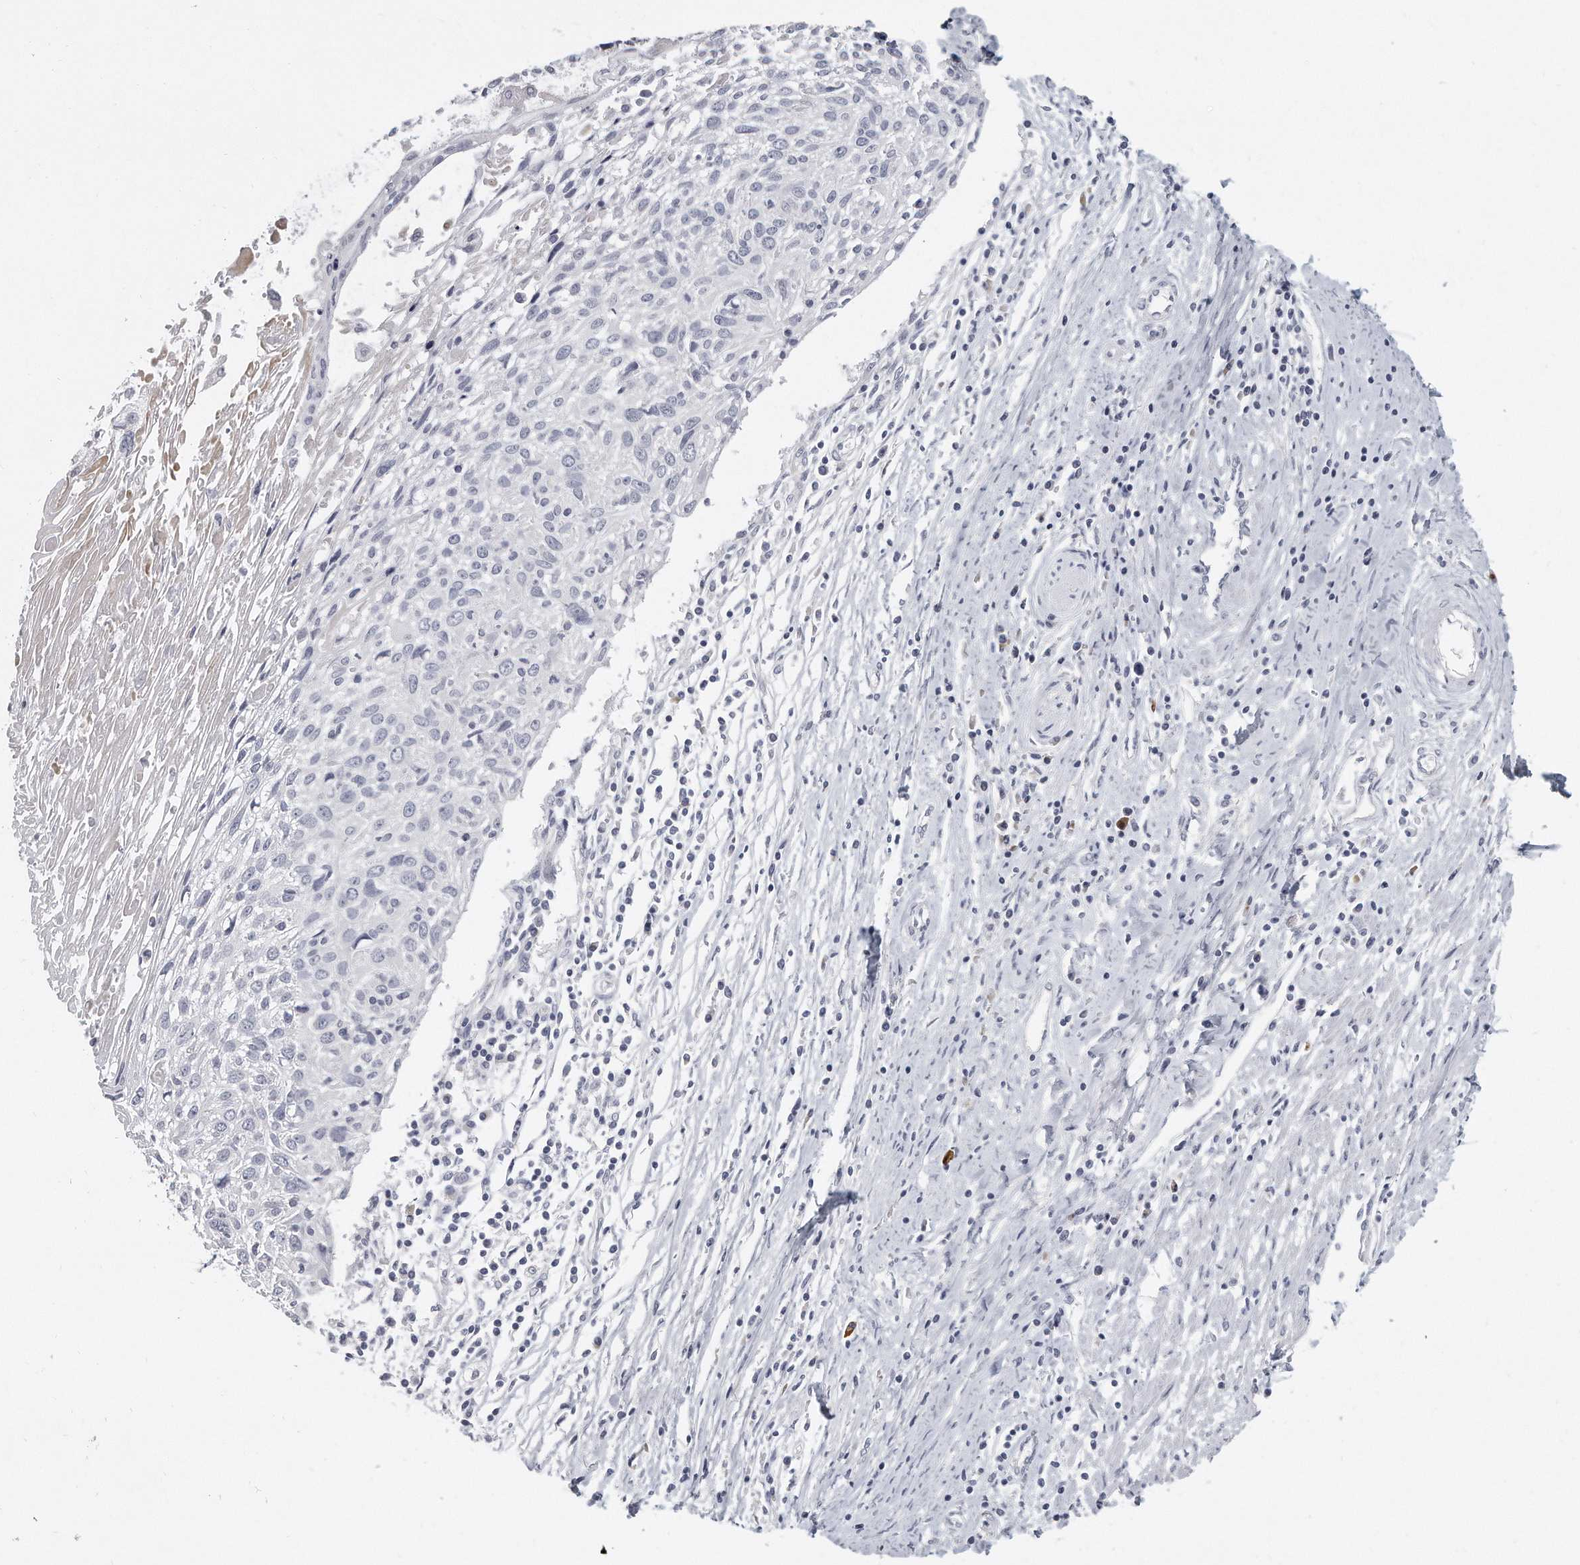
{"staining": {"intensity": "negative", "quantity": "none", "location": "none"}, "tissue": "cervical cancer", "cell_type": "Tumor cells", "image_type": "cancer", "snomed": [{"axis": "morphology", "description": "Squamous cell carcinoma, NOS"}, {"axis": "topography", "description": "Cervix"}], "caption": "The histopathology image exhibits no significant staining in tumor cells of cervical cancer.", "gene": "PLEKHA6", "patient": {"sex": "female", "age": 51}}